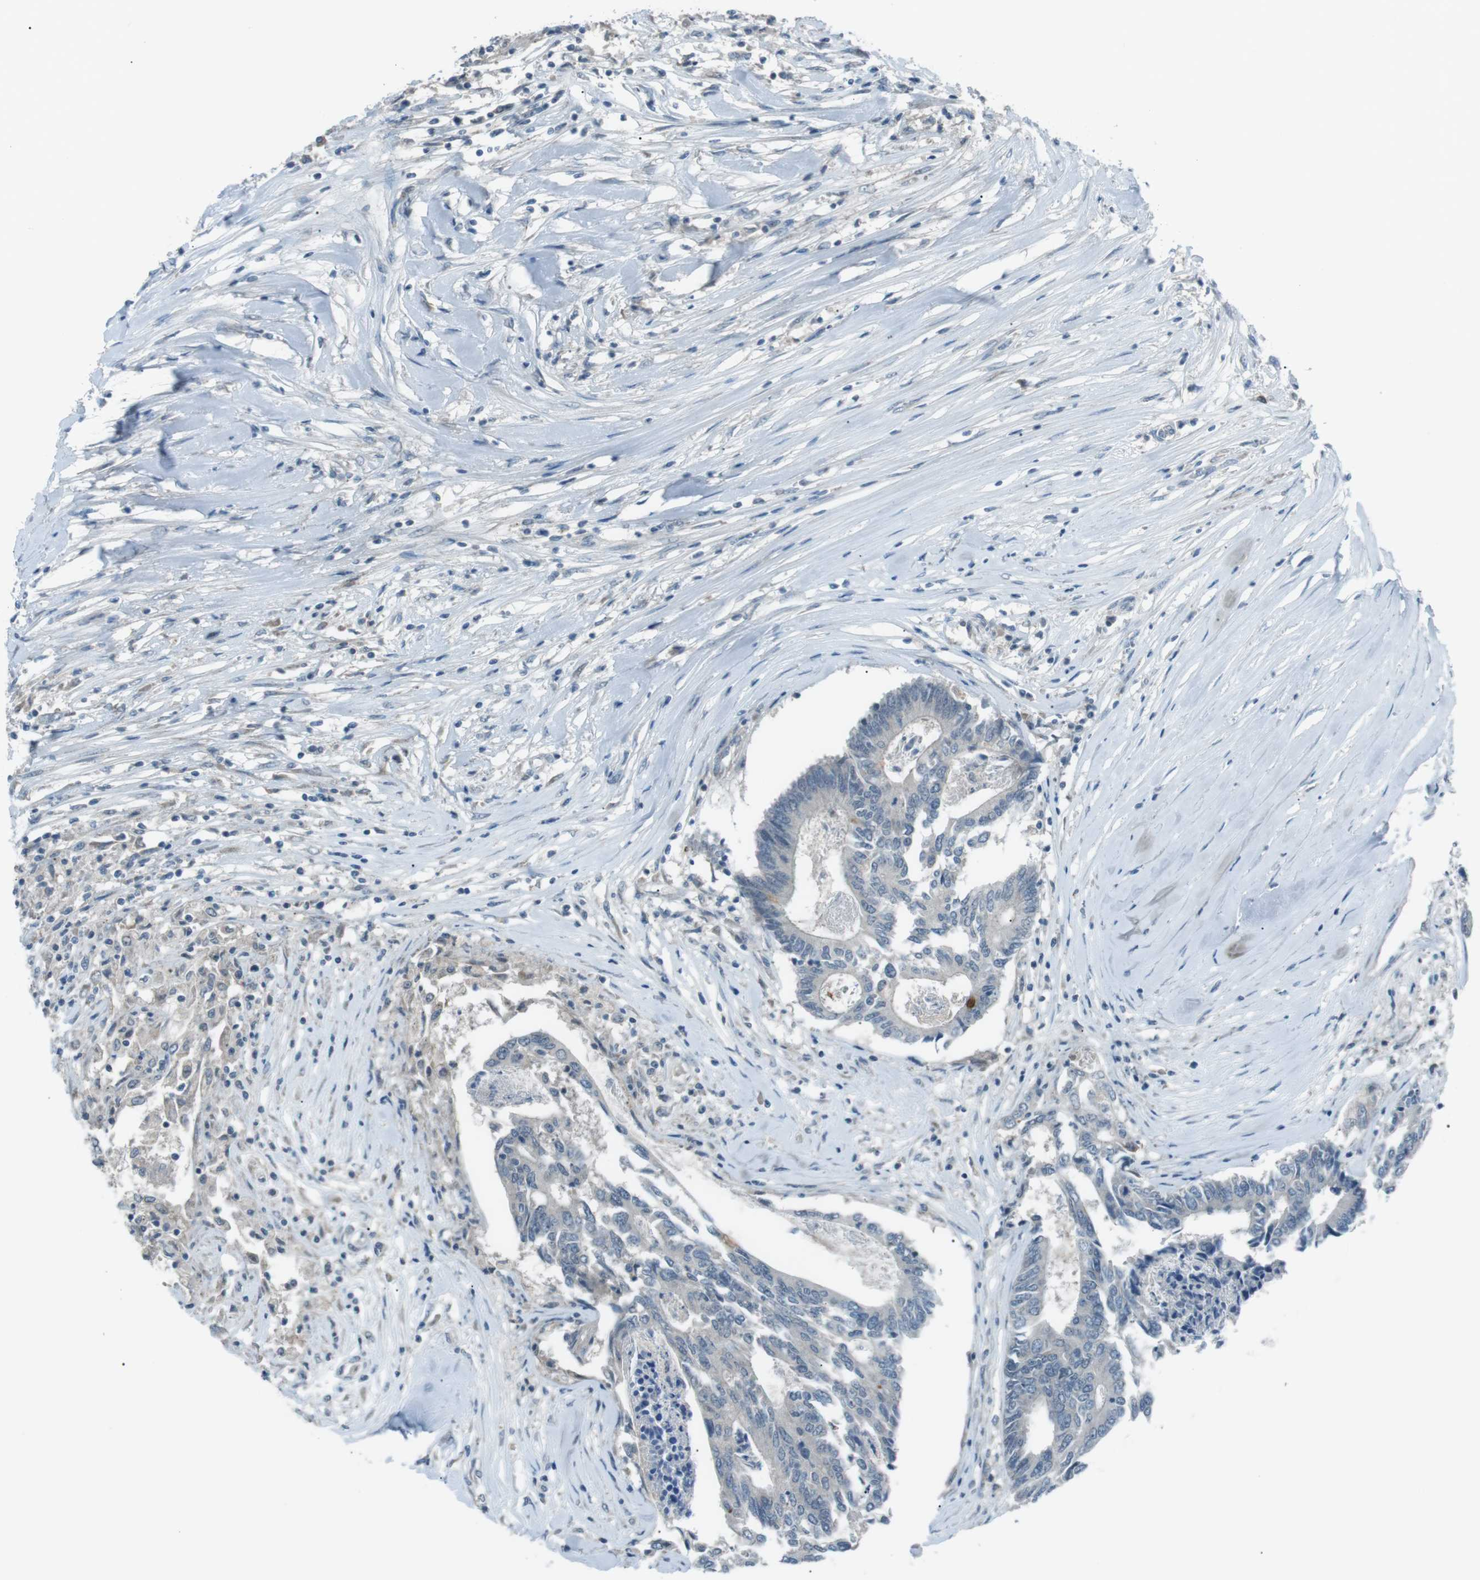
{"staining": {"intensity": "negative", "quantity": "none", "location": "none"}, "tissue": "colorectal cancer", "cell_type": "Tumor cells", "image_type": "cancer", "snomed": [{"axis": "morphology", "description": "Adenocarcinoma, NOS"}, {"axis": "topography", "description": "Rectum"}], "caption": "Immunohistochemistry of human colorectal adenocarcinoma demonstrates no expression in tumor cells. Nuclei are stained in blue.", "gene": "FCRLA", "patient": {"sex": "male", "age": 63}}